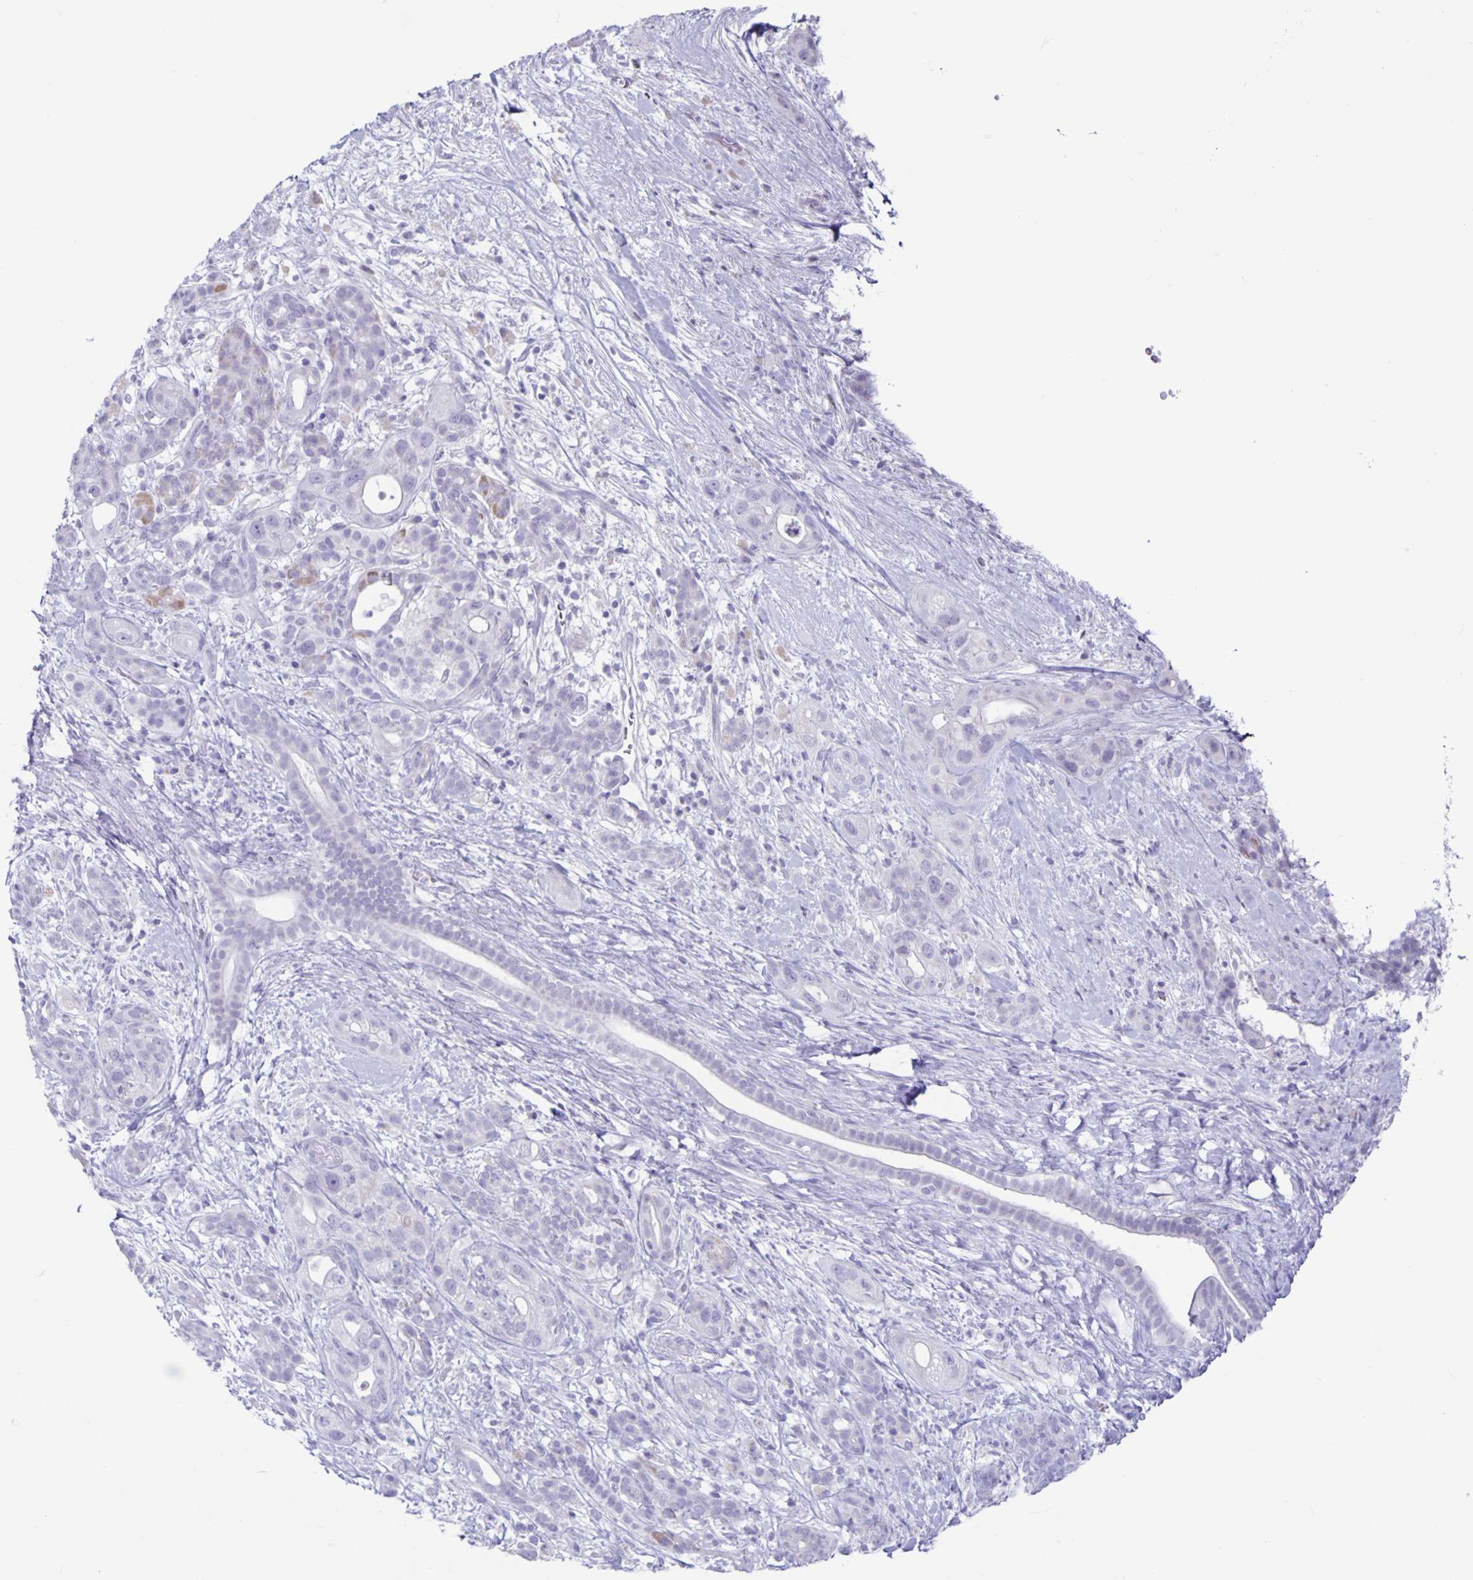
{"staining": {"intensity": "negative", "quantity": "none", "location": "none"}, "tissue": "pancreatic cancer", "cell_type": "Tumor cells", "image_type": "cancer", "snomed": [{"axis": "morphology", "description": "Adenocarcinoma, NOS"}, {"axis": "topography", "description": "Pancreas"}], "caption": "The immunohistochemistry histopathology image has no significant positivity in tumor cells of adenocarcinoma (pancreatic) tissue.", "gene": "CT45A5", "patient": {"sex": "male", "age": 44}}